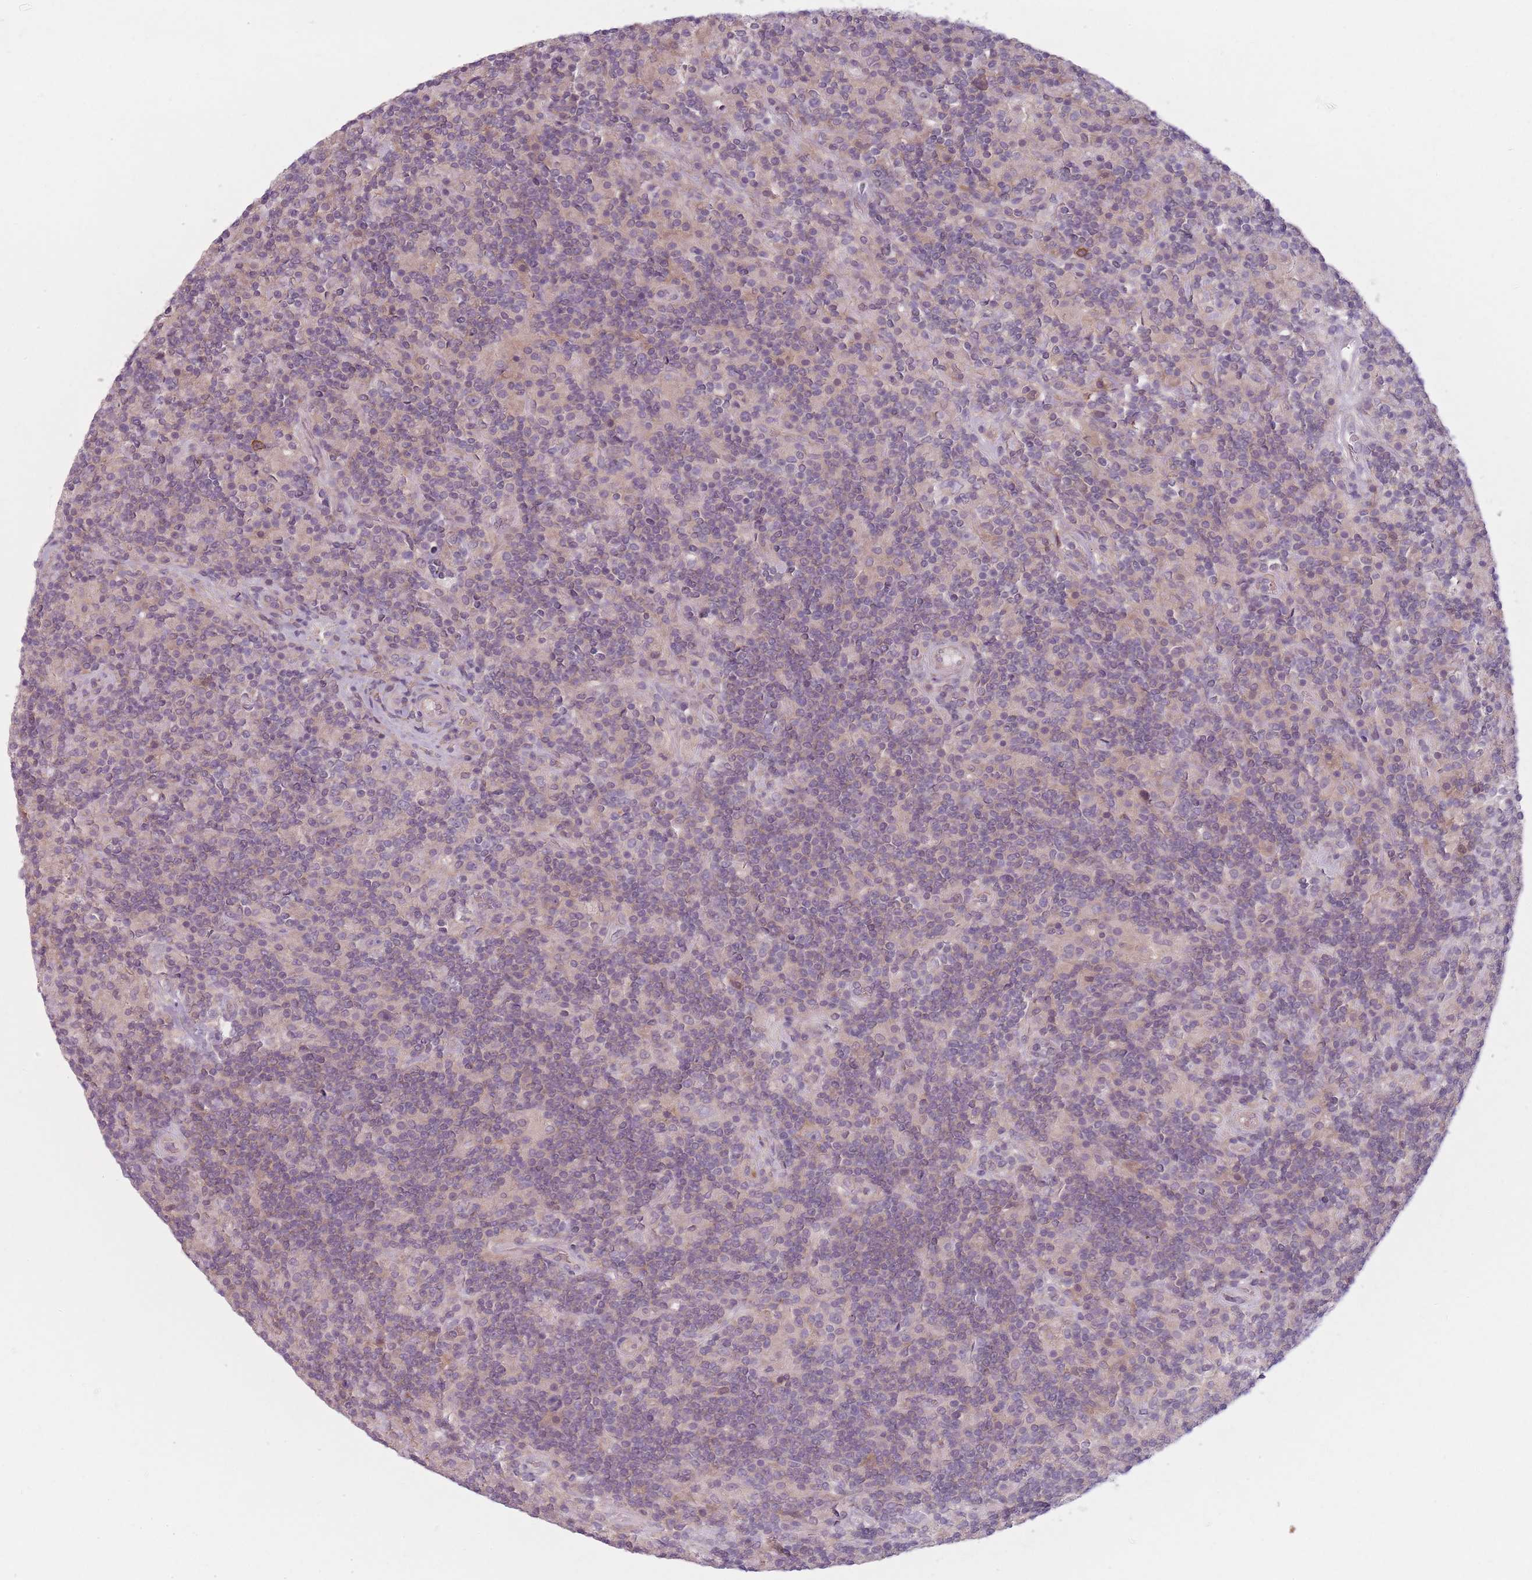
{"staining": {"intensity": "negative", "quantity": "none", "location": "none"}, "tissue": "lymphoma", "cell_type": "Tumor cells", "image_type": "cancer", "snomed": [{"axis": "morphology", "description": "Hodgkin's disease, NOS"}, {"axis": "topography", "description": "Lymph node"}], "caption": "Immunohistochemistry (IHC) image of human Hodgkin's disease stained for a protein (brown), which exhibits no expression in tumor cells. Nuclei are stained in blue.", "gene": "NT5DC2", "patient": {"sex": "male", "age": 70}}